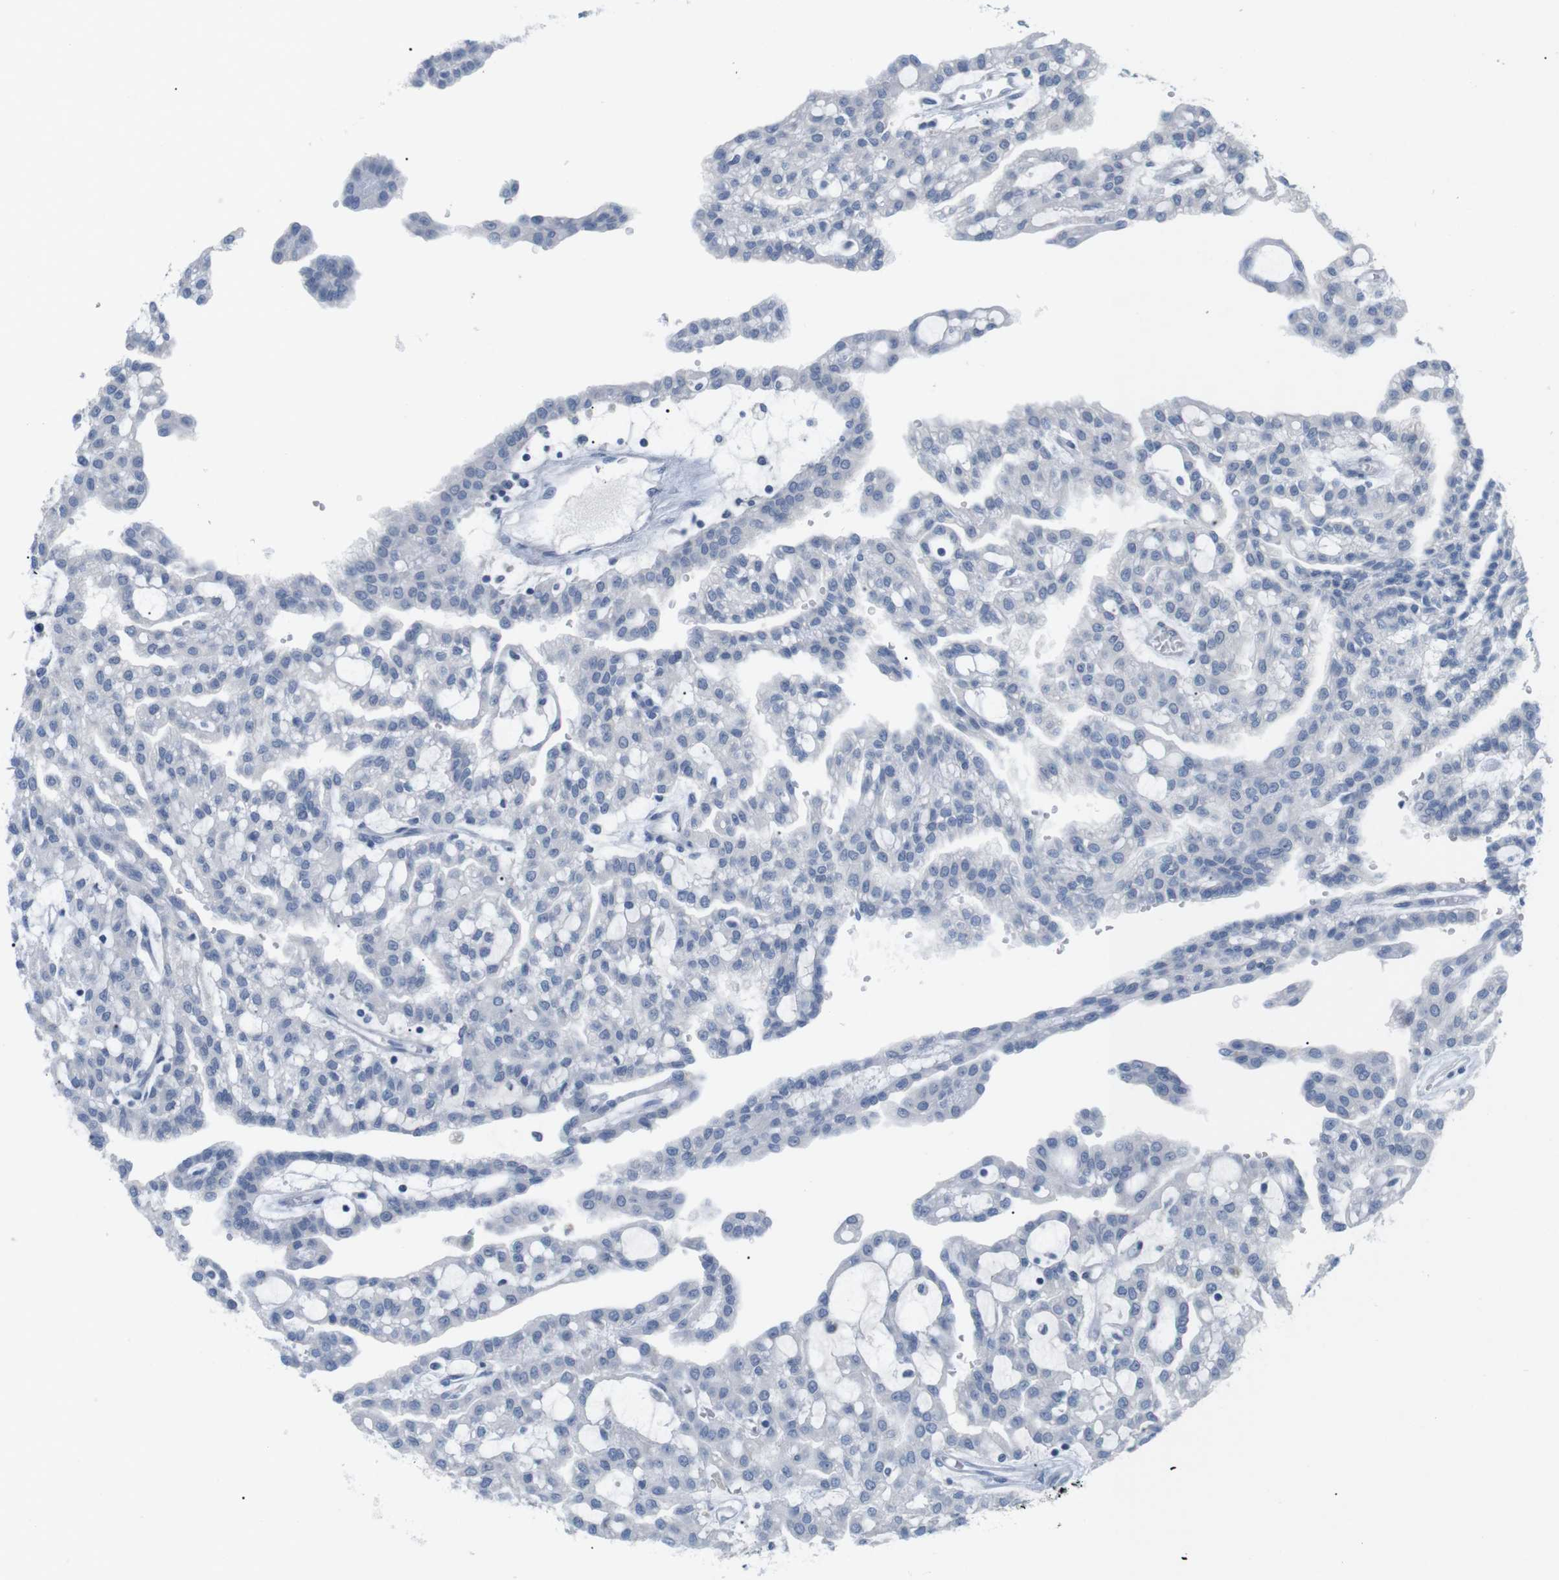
{"staining": {"intensity": "negative", "quantity": "none", "location": "none"}, "tissue": "renal cancer", "cell_type": "Tumor cells", "image_type": "cancer", "snomed": [{"axis": "morphology", "description": "Adenocarcinoma, NOS"}, {"axis": "topography", "description": "Kidney"}], "caption": "Immunohistochemistry (IHC) micrograph of human renal adenocarcinoma stained for a protein (brown), which displays no positivity in tumor cells.", "gene": "HBG2", "patient": {"sex": "male", "age": 63}}